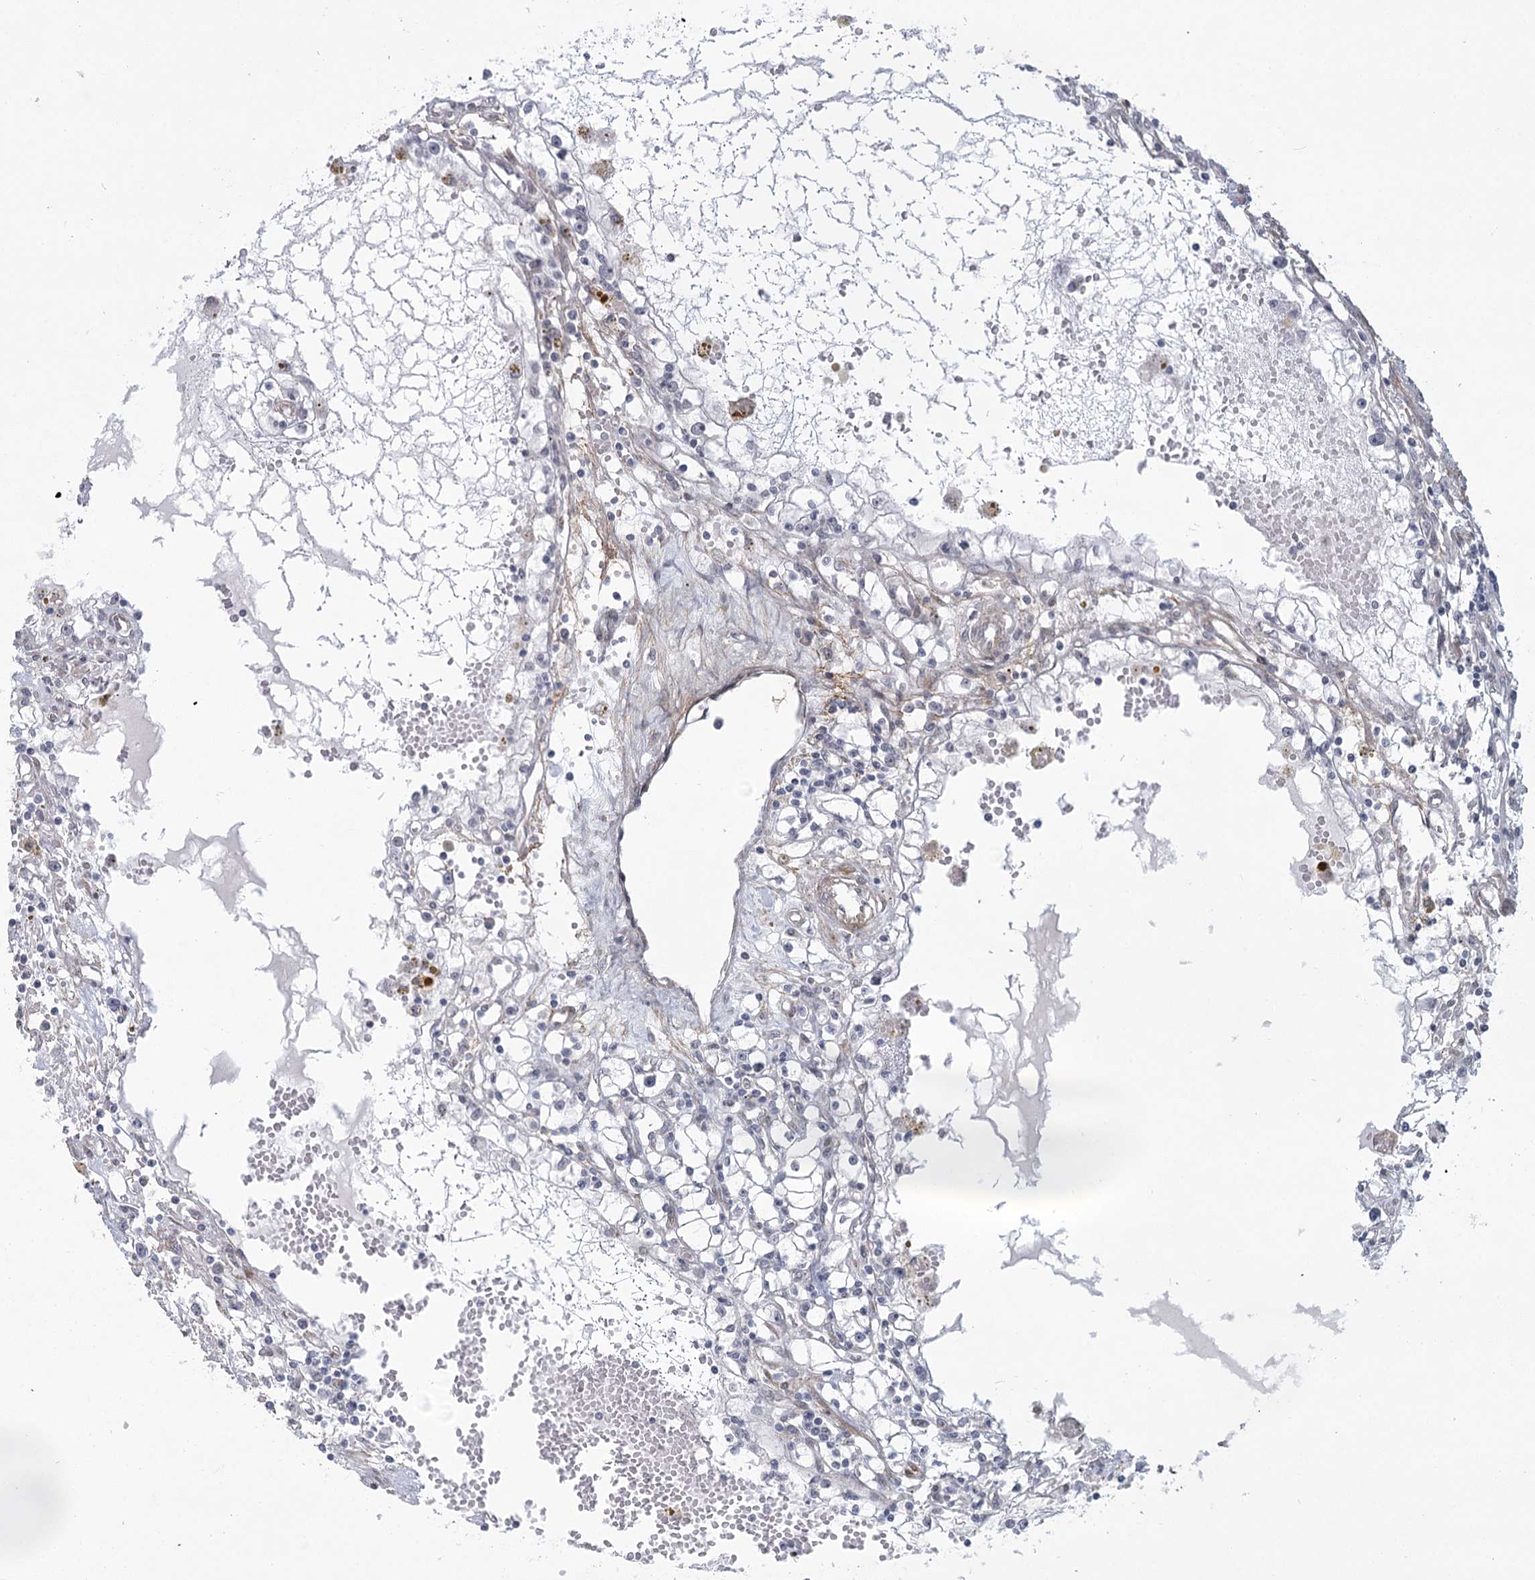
{"staining": {"intensity": "negative", "quantity": "none", "location": "none"}, "tissue": "renal cancer", "cell_type": "Tumor cells", "image_type": "cancer", "snomed": [{"axis": "morphology", "description": "Adenocarcinoma, NOS"}, {"axis": "topography", "description": "Kidney"}], "caption": "Immunohistochemistry histopathology image of neoplastic tissue: human renal adenocarcinoma stained with DAB reveals no significant protein staining in tumor cells.", "gene": "MED28", "patient": {"sex": "male", "age": 56}}